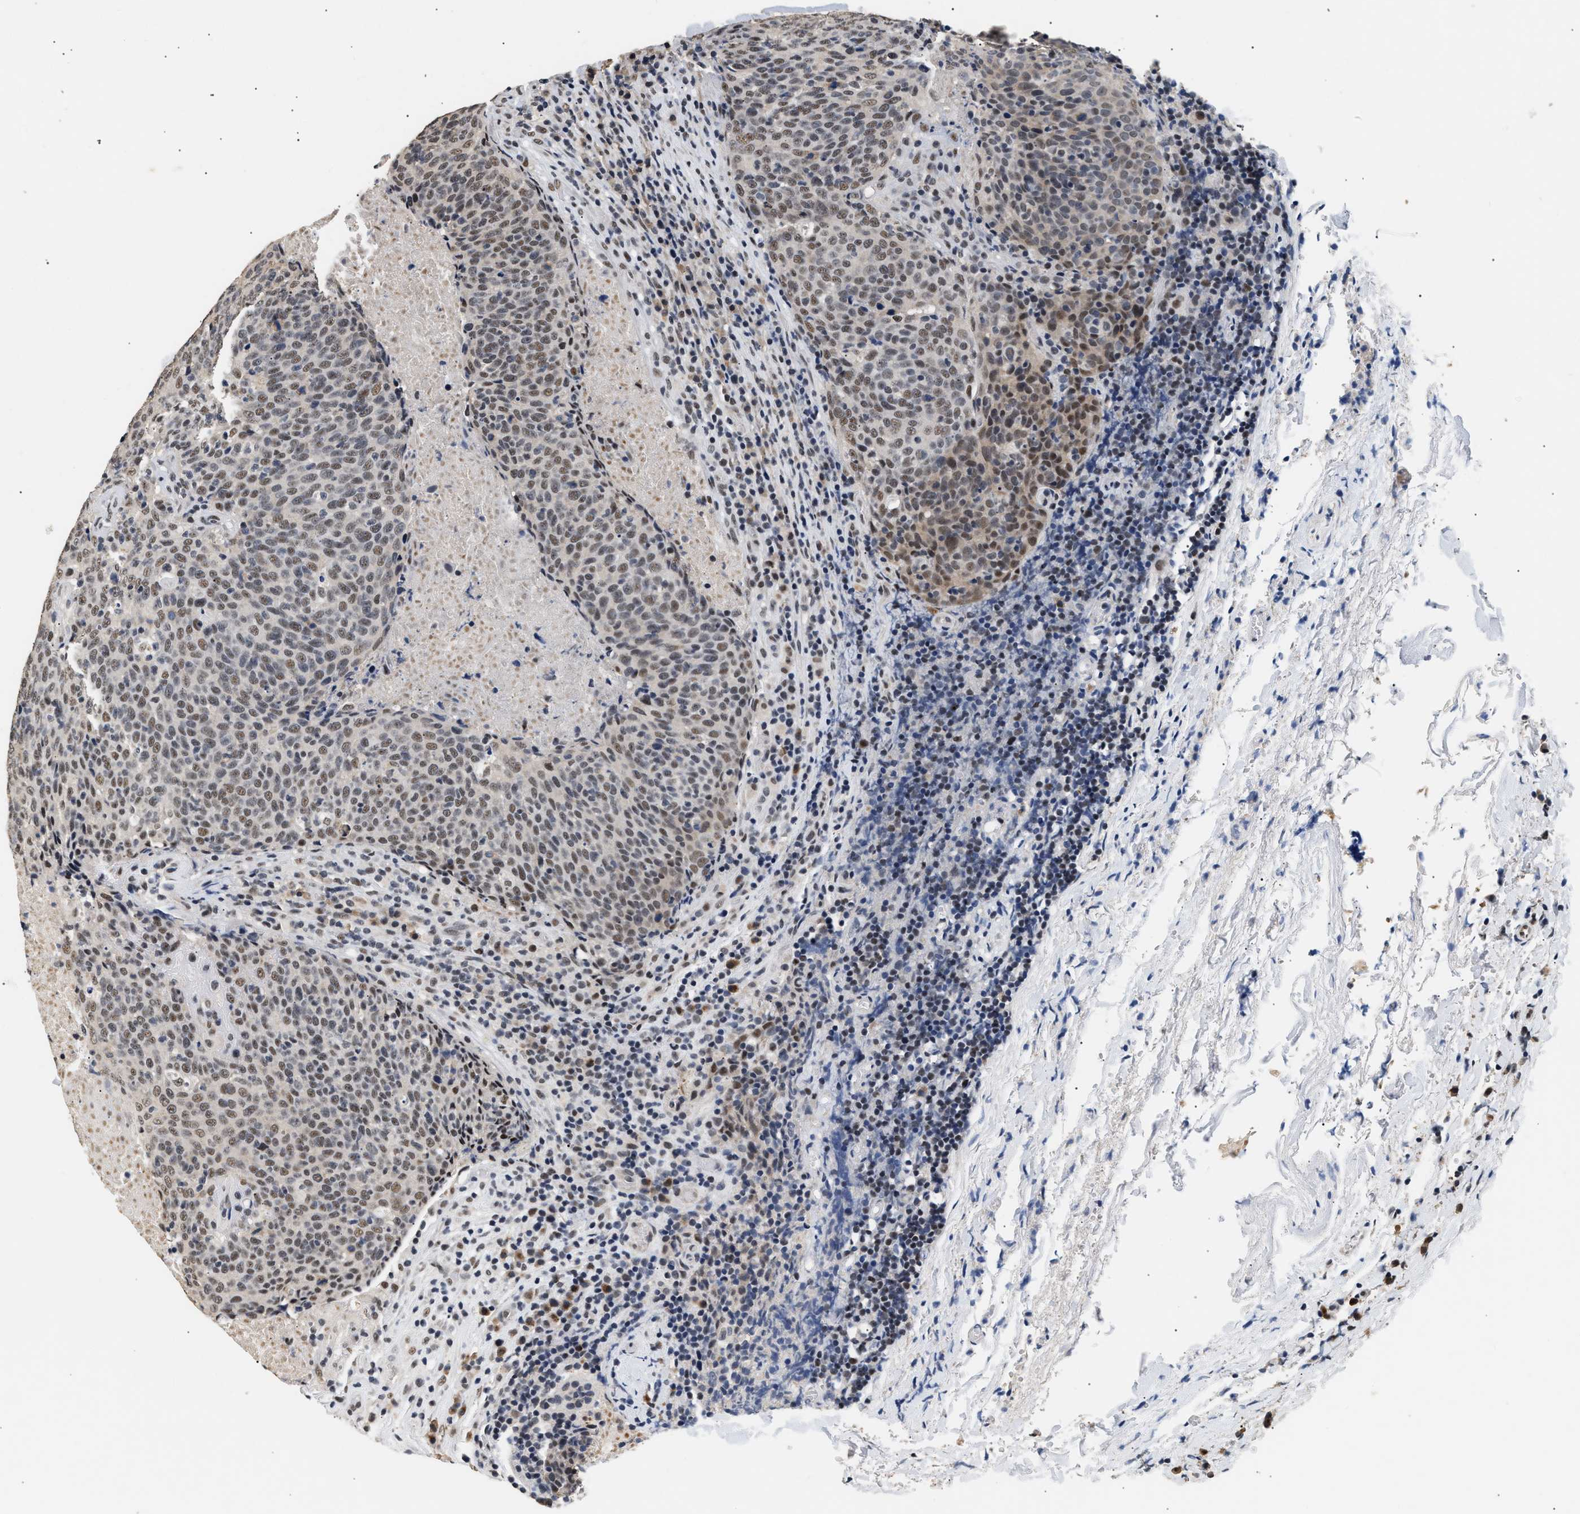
{"staining": {"intensity": "weak", "quantity": ">75%", "location": "nuclear"}, "tissue": "head and neck cancer", "cell_type": "Tumor cells", "image_type": "cancer", "snomed": [{"axis": "morphology", "description": "Squamous cell carcinoma, NOS"}, {"axis": "morphology", "description": "Squamous cell carcinoma, metastatic, NOS"}, {"axis": "topography", "description": "Lymph node"}, {"axis": "topography", "description": "Head-Neck"}], "caption": "Protein staining reveals weak nuclear expression in approximately >75% of tumor cells in head and neck metastatic squamous cell carcinoma. The protein of interest is stained brown, and the nuclei are stained in blue (DAB IHC with brightfield microscopy, high magnification).", "gene": "THOC1", "patient": {"sex": "male", "age": 62}}